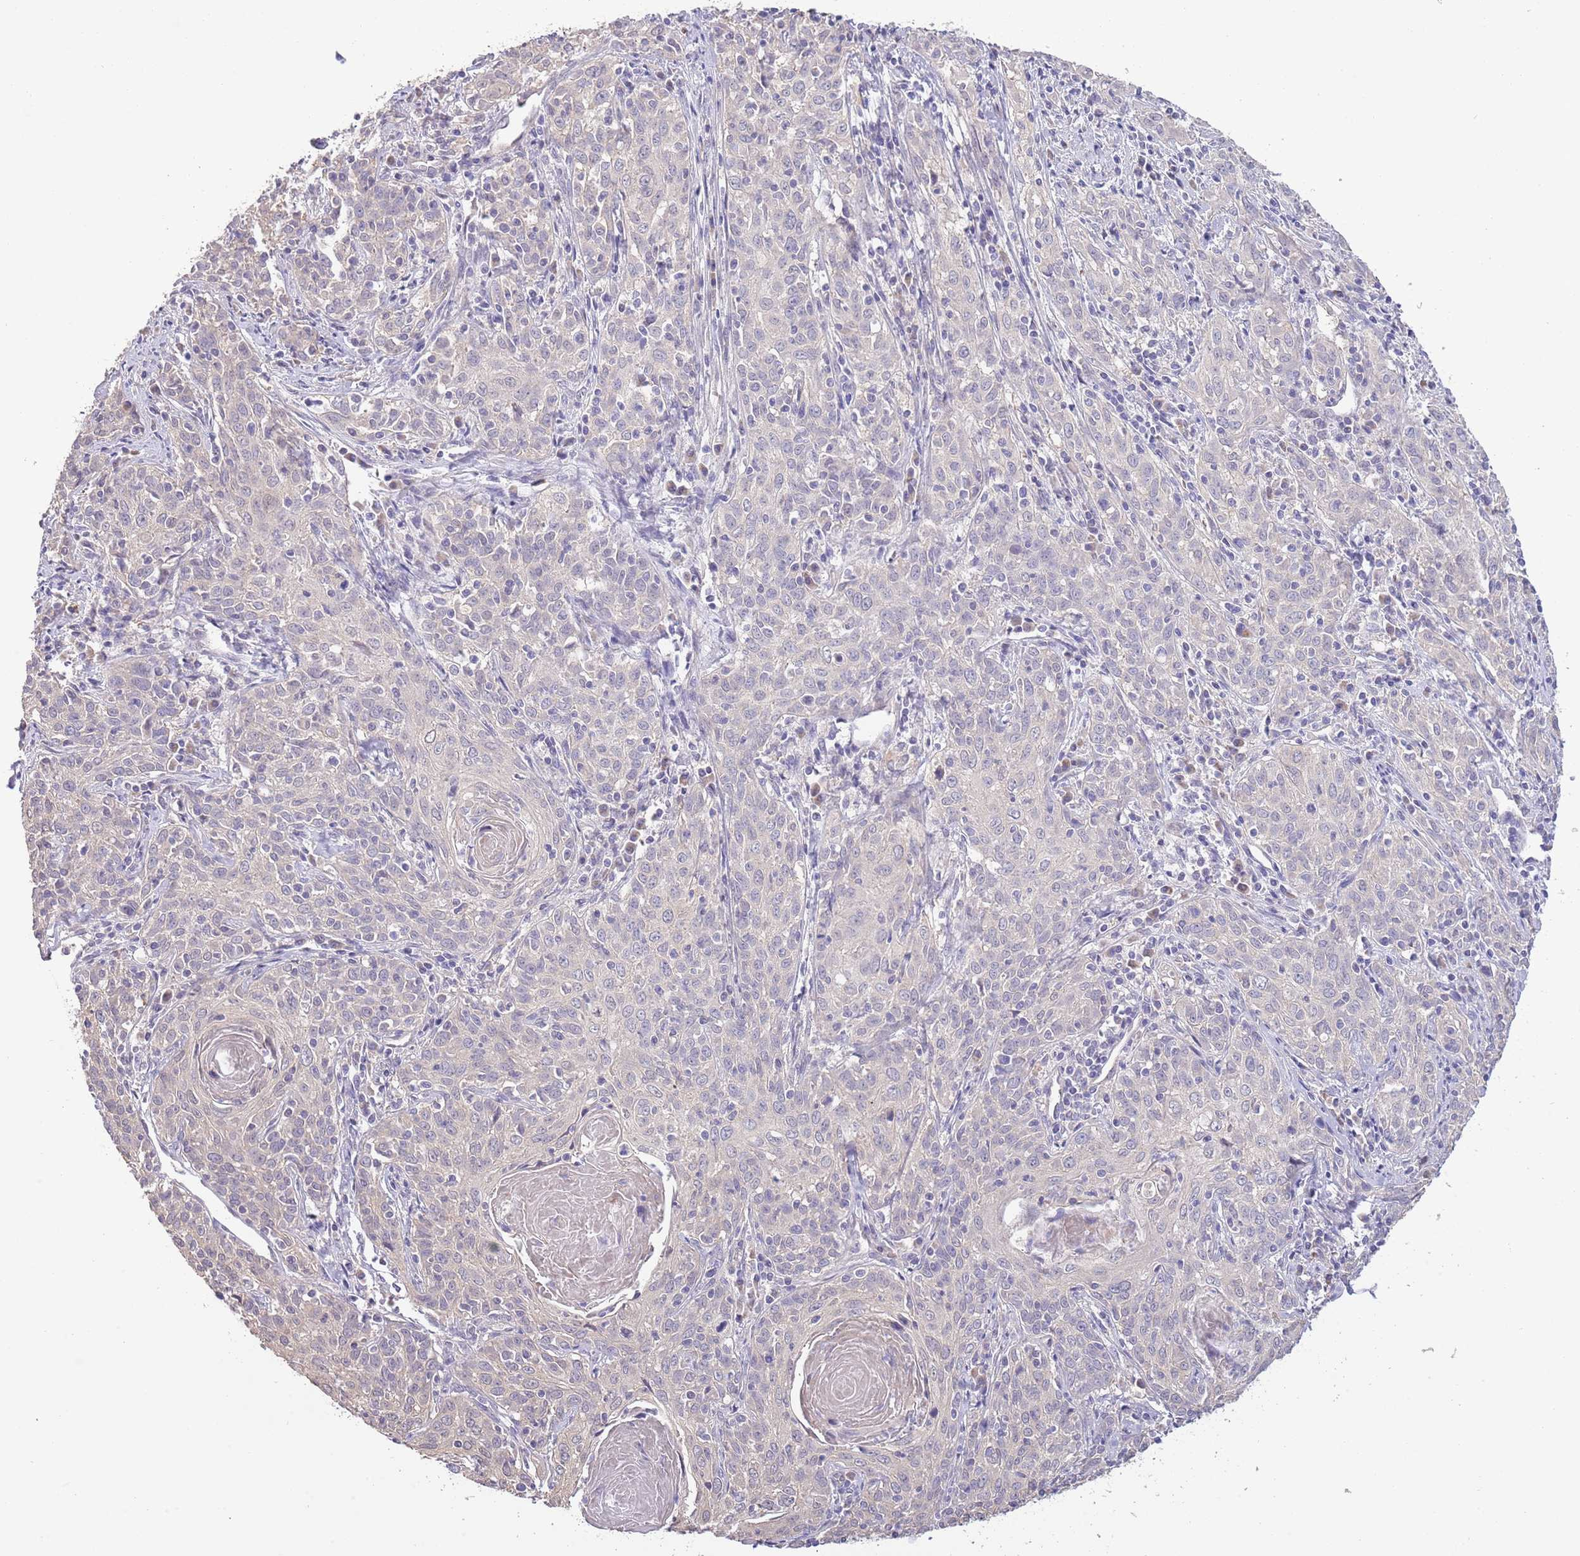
{"staining": {"intensity": "negative", "quantity": "none", "location": "none"}, "tissue": "cervical cancer", "cell_type": "Tumor cells", "image_type": "cancer", "snomed": [{"axis": "morphology", "description": "Squamous cell carcinoma, NOS"}, {"axis": "topography", "description": "Cervix"}], "caption": "High power microscopy micrograph of an IHC photomicrograph of squamous cell carcinoma (cervical), revealing no significant positivity in tumor cells.", "gene": "LIPJ", "patient": {"sex": "female", "age": 57}}